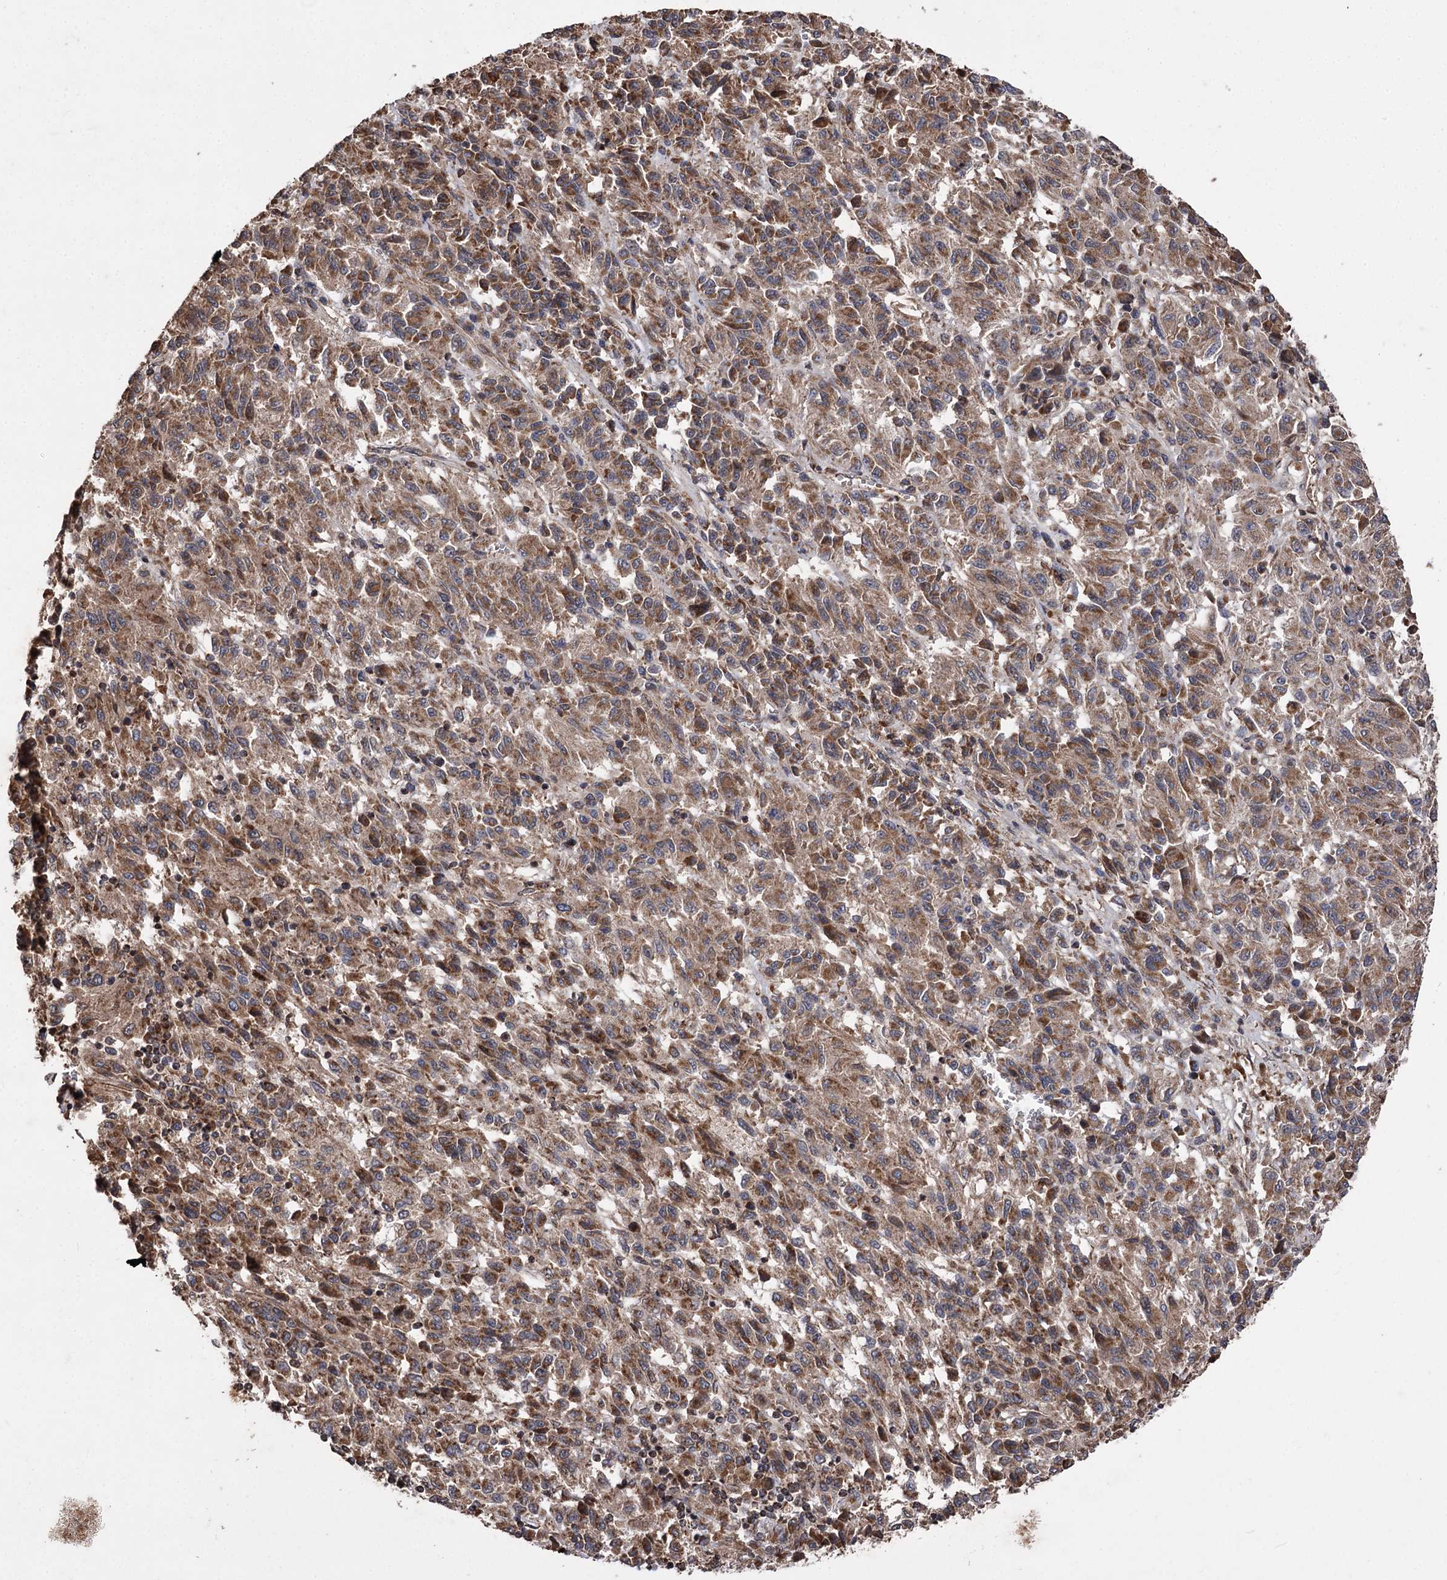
{"staining": {"intensity": "moderate", "quantity": ">75%", "location": "cytoplasmic/membranous"}, "tissue": "melanoma", "cell_type": "Tumor cells", "image_type": "cancer", "snomed": [{"axis": "morphology", "description": "Malignant melanoma, Metastatic site"}, {"axis": "topography", "description": "Lung"}], "caption": "Brown immunohistochemical staining in malignant melanoma (metastatic site) reveals moderate cytoplasmic/membranous positivity in approximately >75% of tumor cells. (Stains: DAB (3,3'-diaminobenzidine) in brown, nuclei in blue, Microscopy: brightfield microscopy at high magnification).", "gene": "RASSF3", "patient": {"sex": "male", "age": 64}}